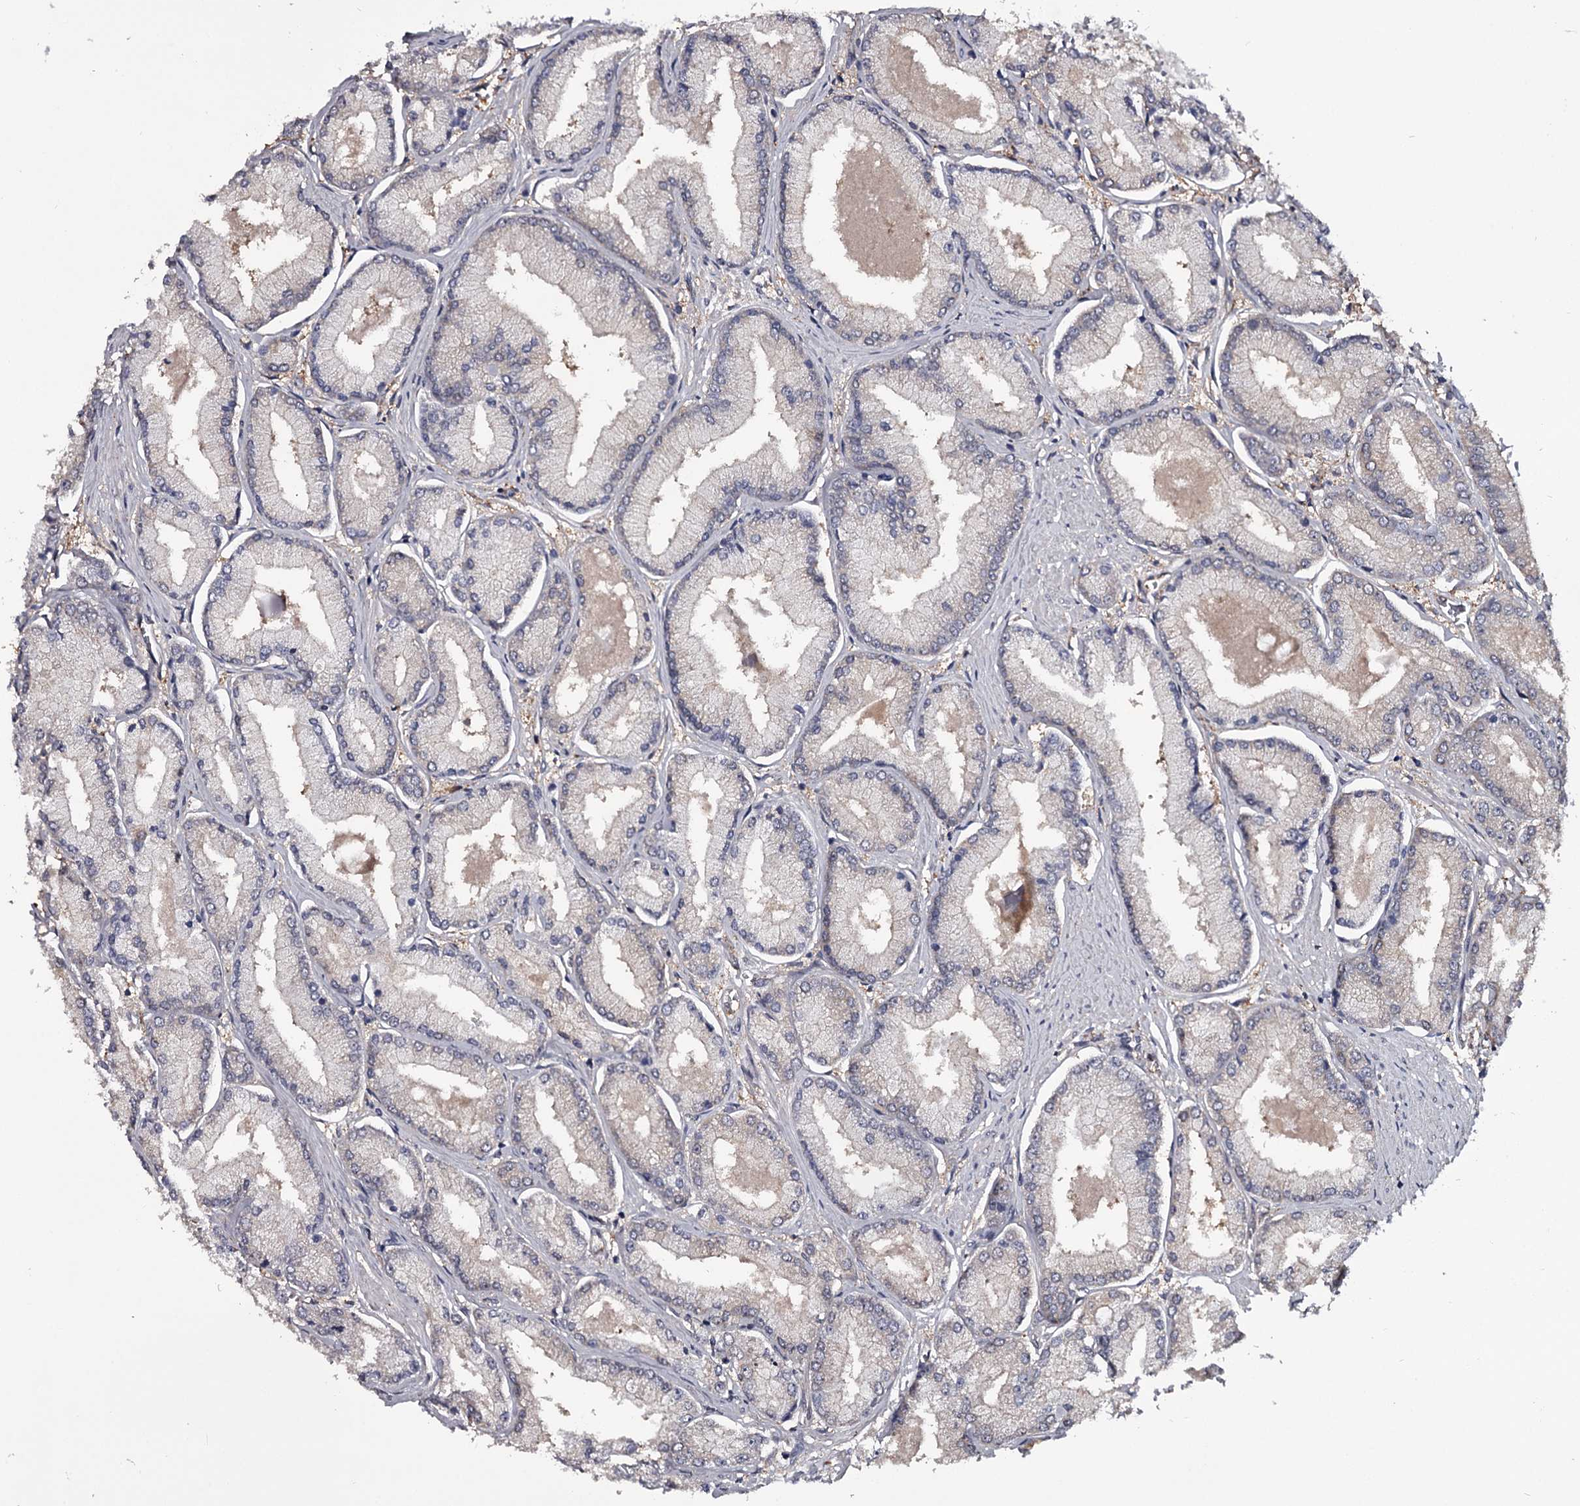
{"staining": {"intensity": "negative", "quantity": "none", "location": "none"}, "tissue": "prostate cancer", "cell_type": "Tumor cells", "image_type": "cancer", "snomed": [{"axis": "morphology", "description": "Adenocarcinoma, Low grade"}, {"axis": "topography", "description": "Prostate"}], "caption": "Photomicrograph shows no significant protein positivity in tumor cells of prostate cancer (low-grade adenocarcinoma).", "gene": "GSTO1", "patient": {"sex": "male", "age": 74}}